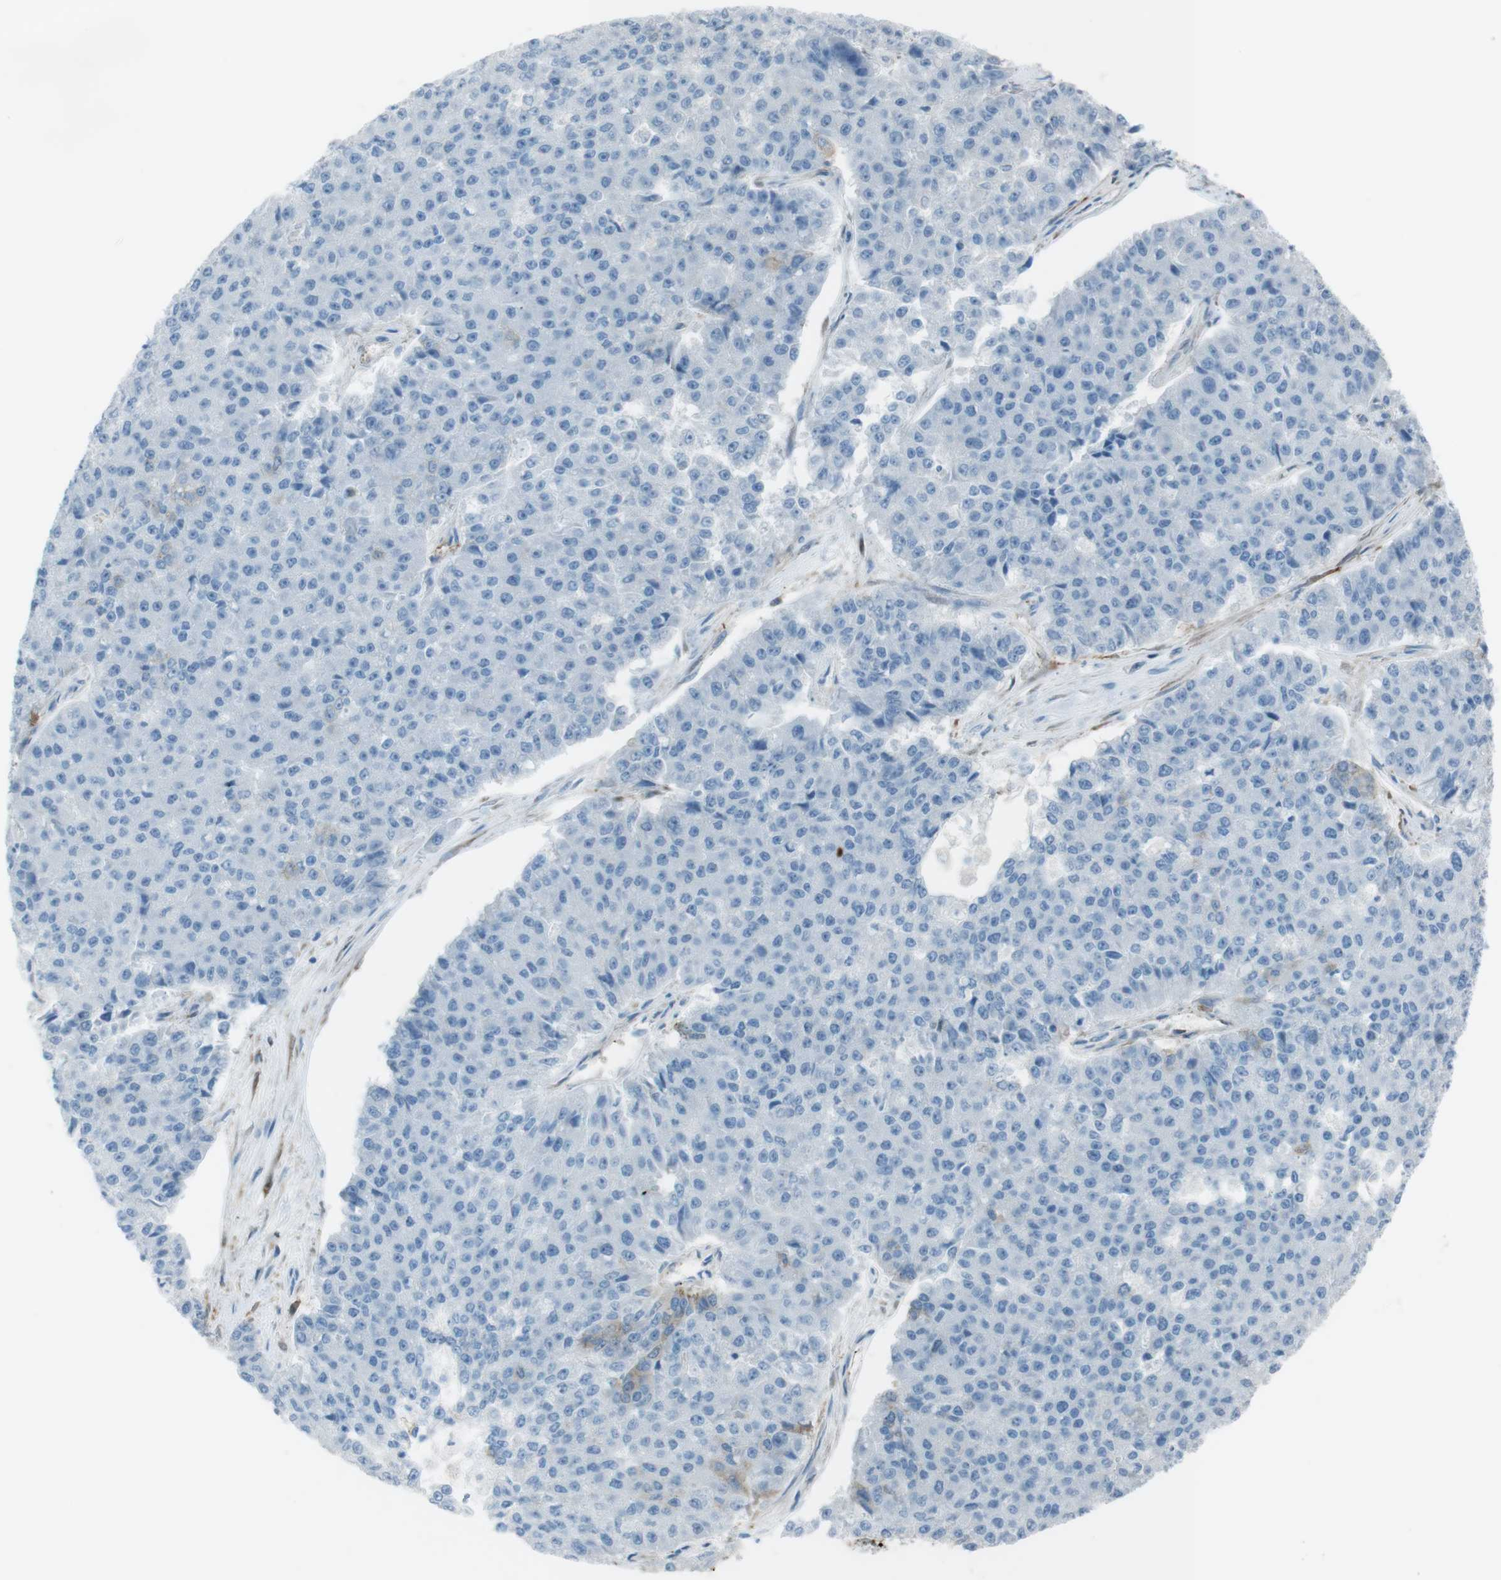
{"staining": {"intensity": "negative", "quantity": "none", "location": "none"}, "tissue": "pancreatic cancer", "cell_type": "Tumor cells", "image_type": "cancer", "snomed": [{"axis": "morphology", "description": "Adenocarcinoma, NOS"}, {"axis": "topography", "description": "Pancreas"}], "caption": "Immunohistochemical staining of pancreatic cancer reveals no significant positivity in tumor cells. Nuclei are stained in blue.", "gene": "TUBB2A", "patient": {"sex": "male", "age": 50}}